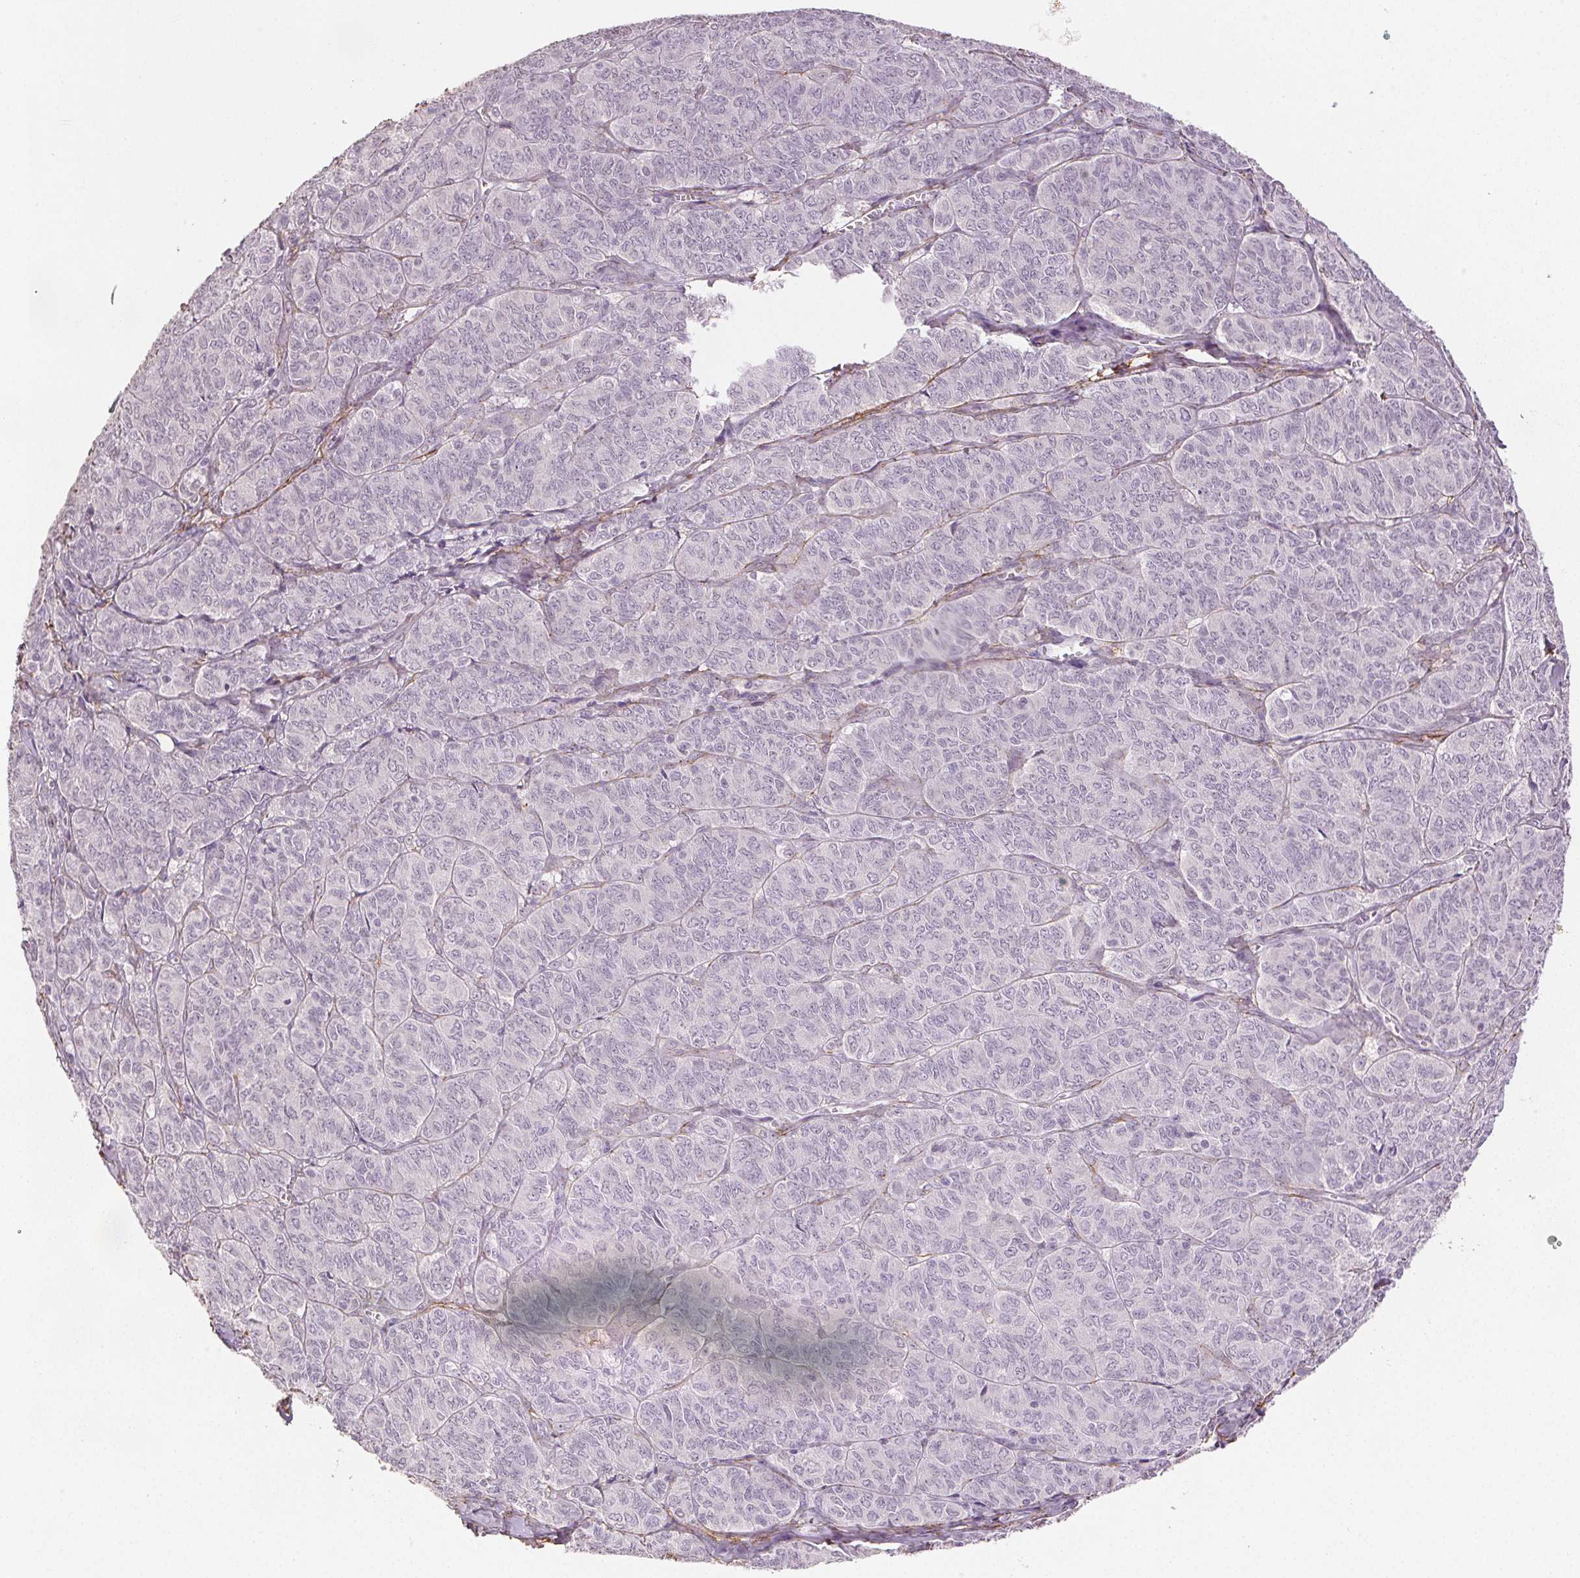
{"staining": {"intensity": "negative", "quantity": "none", "location": "none"}, "tissue": "ovarian cancer", "cell_type": "Tumor cells", "image_type": "cancer", "snomed": [{"axis": "morphology", "description": "Carcinoma, endometroid"}, {"axis": "topography", "description": "Ovary"}], "caption": "DAB immunohistochemical staining of human ovarian endometroid carcinoma demonstrates no significant expression in tumor cells.", "gene": "FBN1", "patient": {"sex": "female", "age": 80}}